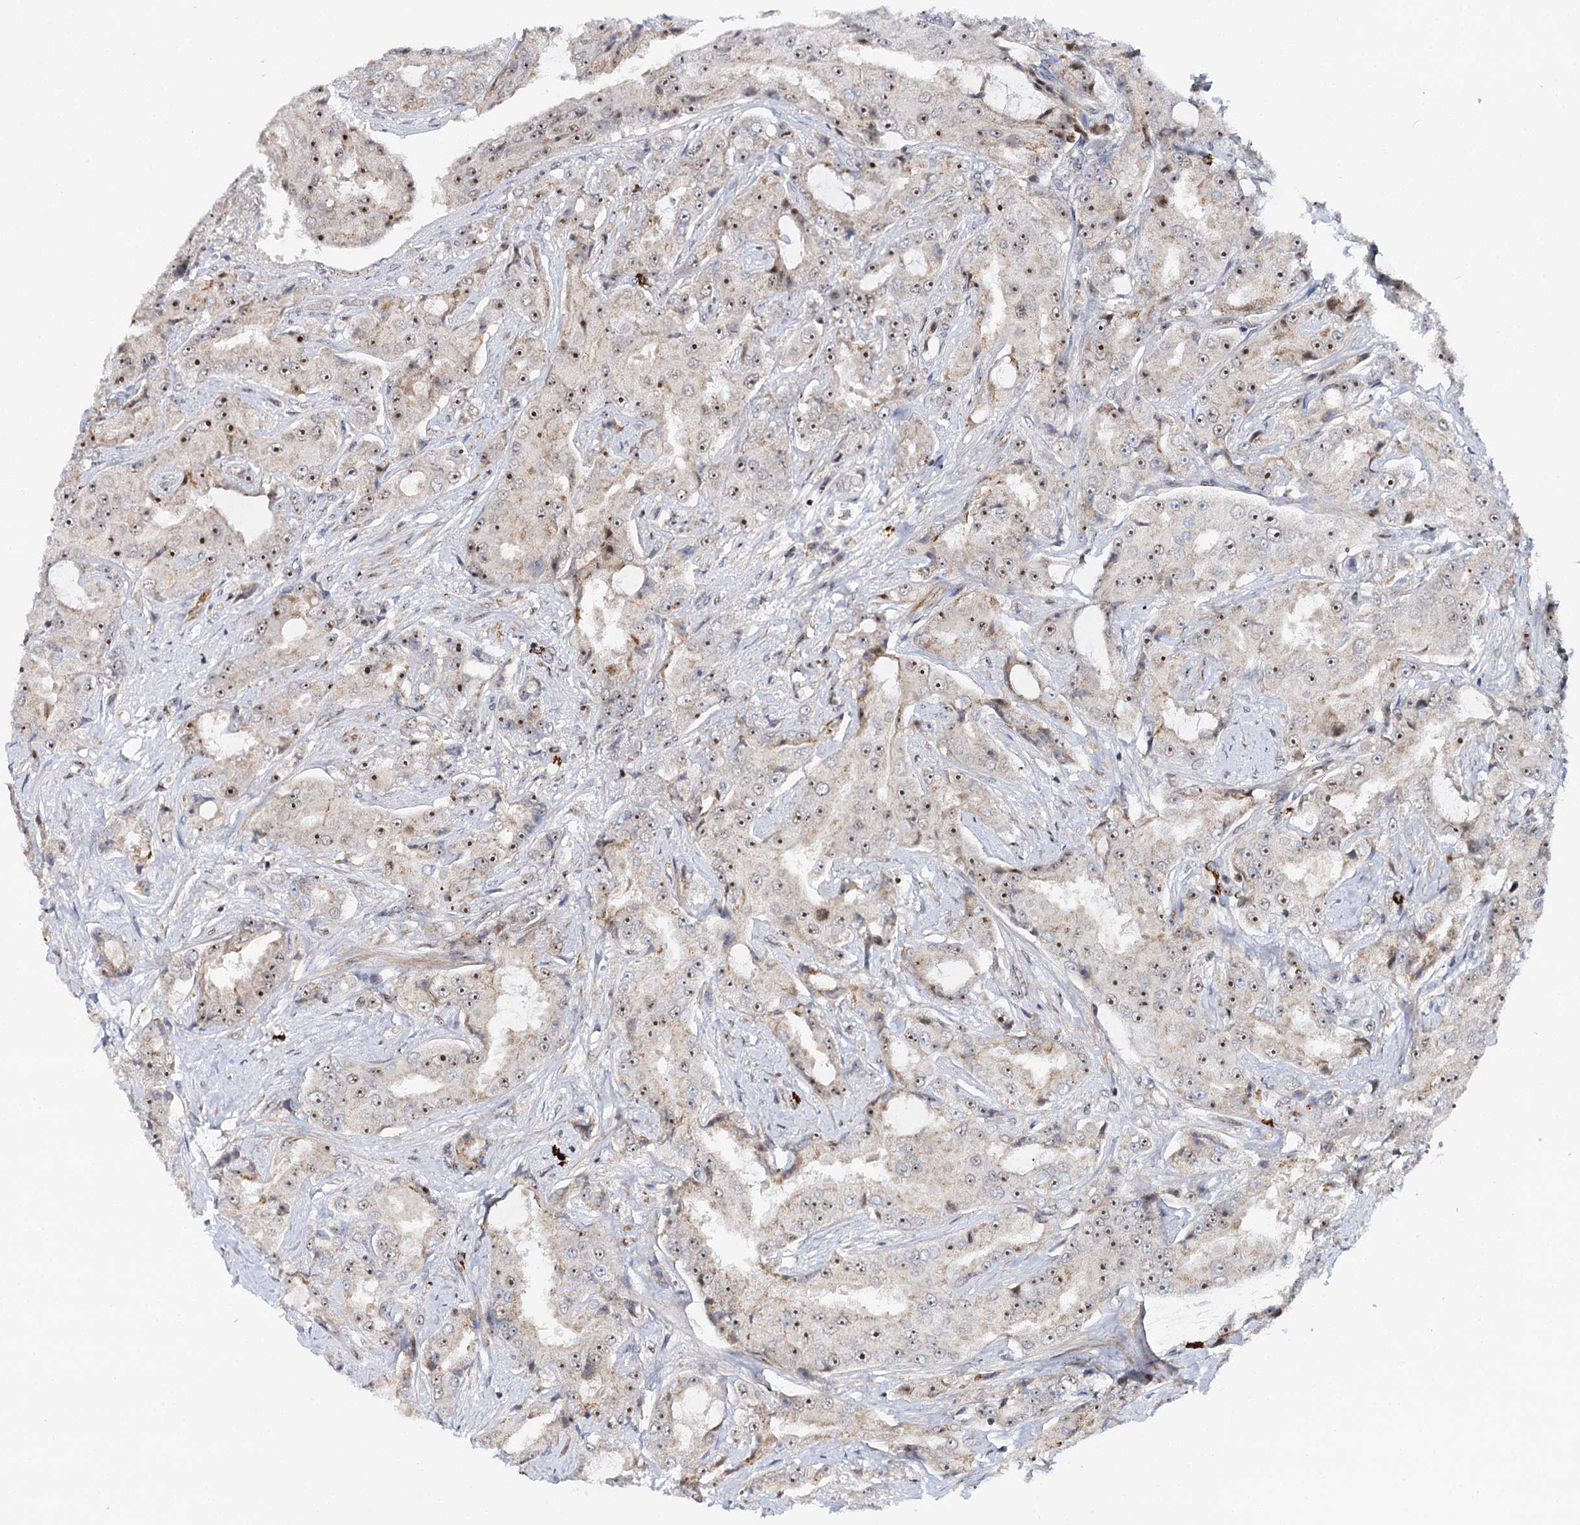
{"staining": {"intensity": "moderate", "quantity": "25%-75%", "location": "nuclear"}, "tissue": "prostate cancer", "cell_type": "Tumor cells", "image_type": "cancer", "snomed": [{"axis": "morphology", "description": "Adenocarcinoma, High grade"}, {"axis": "topography", "description": "Prostate"}], "caption": "Moderate nuclear expression for a protein is present in approximately 25%-75% of tumor cells of prostate cancer using IHC.", "gene": "BUD13", "patient": {"sex": "male", "age": 73}}